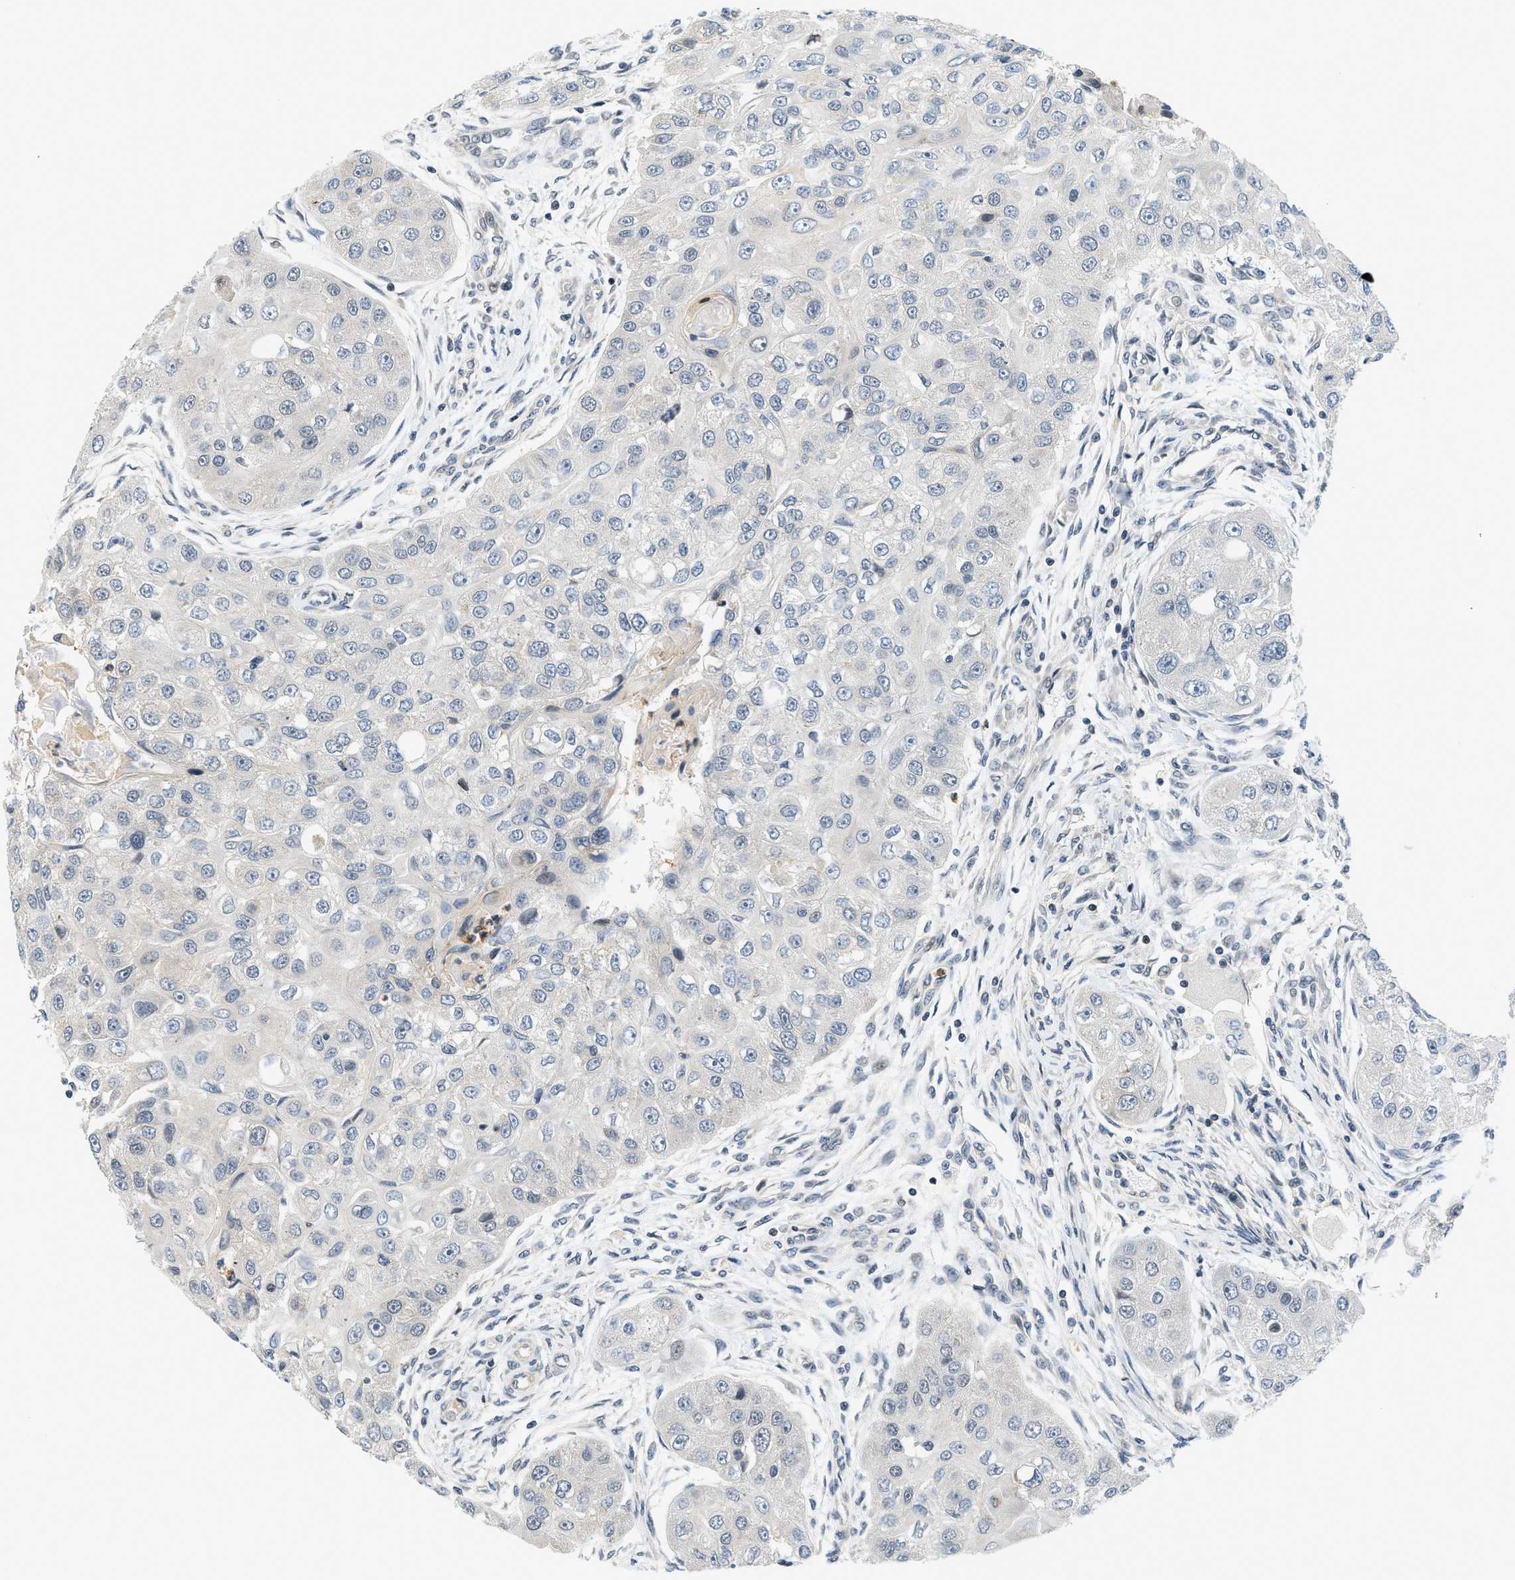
{"staining": {"intensity": "negative", "quantity": "none", "location": "none"}, "tissue": "head and neck cancer", "cell_type": "Tumor cells", "image_type": "cancer", "snomed": [{"axis": "morphology", "description": "Normal tissue, NOS"}, {"axis": "morphology", "description": "Squamous cell carcinoma, NOS"}, {"axis": "topography", "description": "Skeletal muscle"}, {"axis": "topography", "description": "Head-Neck"}], "caption": "This is an IHC image of head and neck cancer. There is no positivity in tumor cells.", "gene": "KMT2A", "patient": {"sex": "male", "age": 51}}